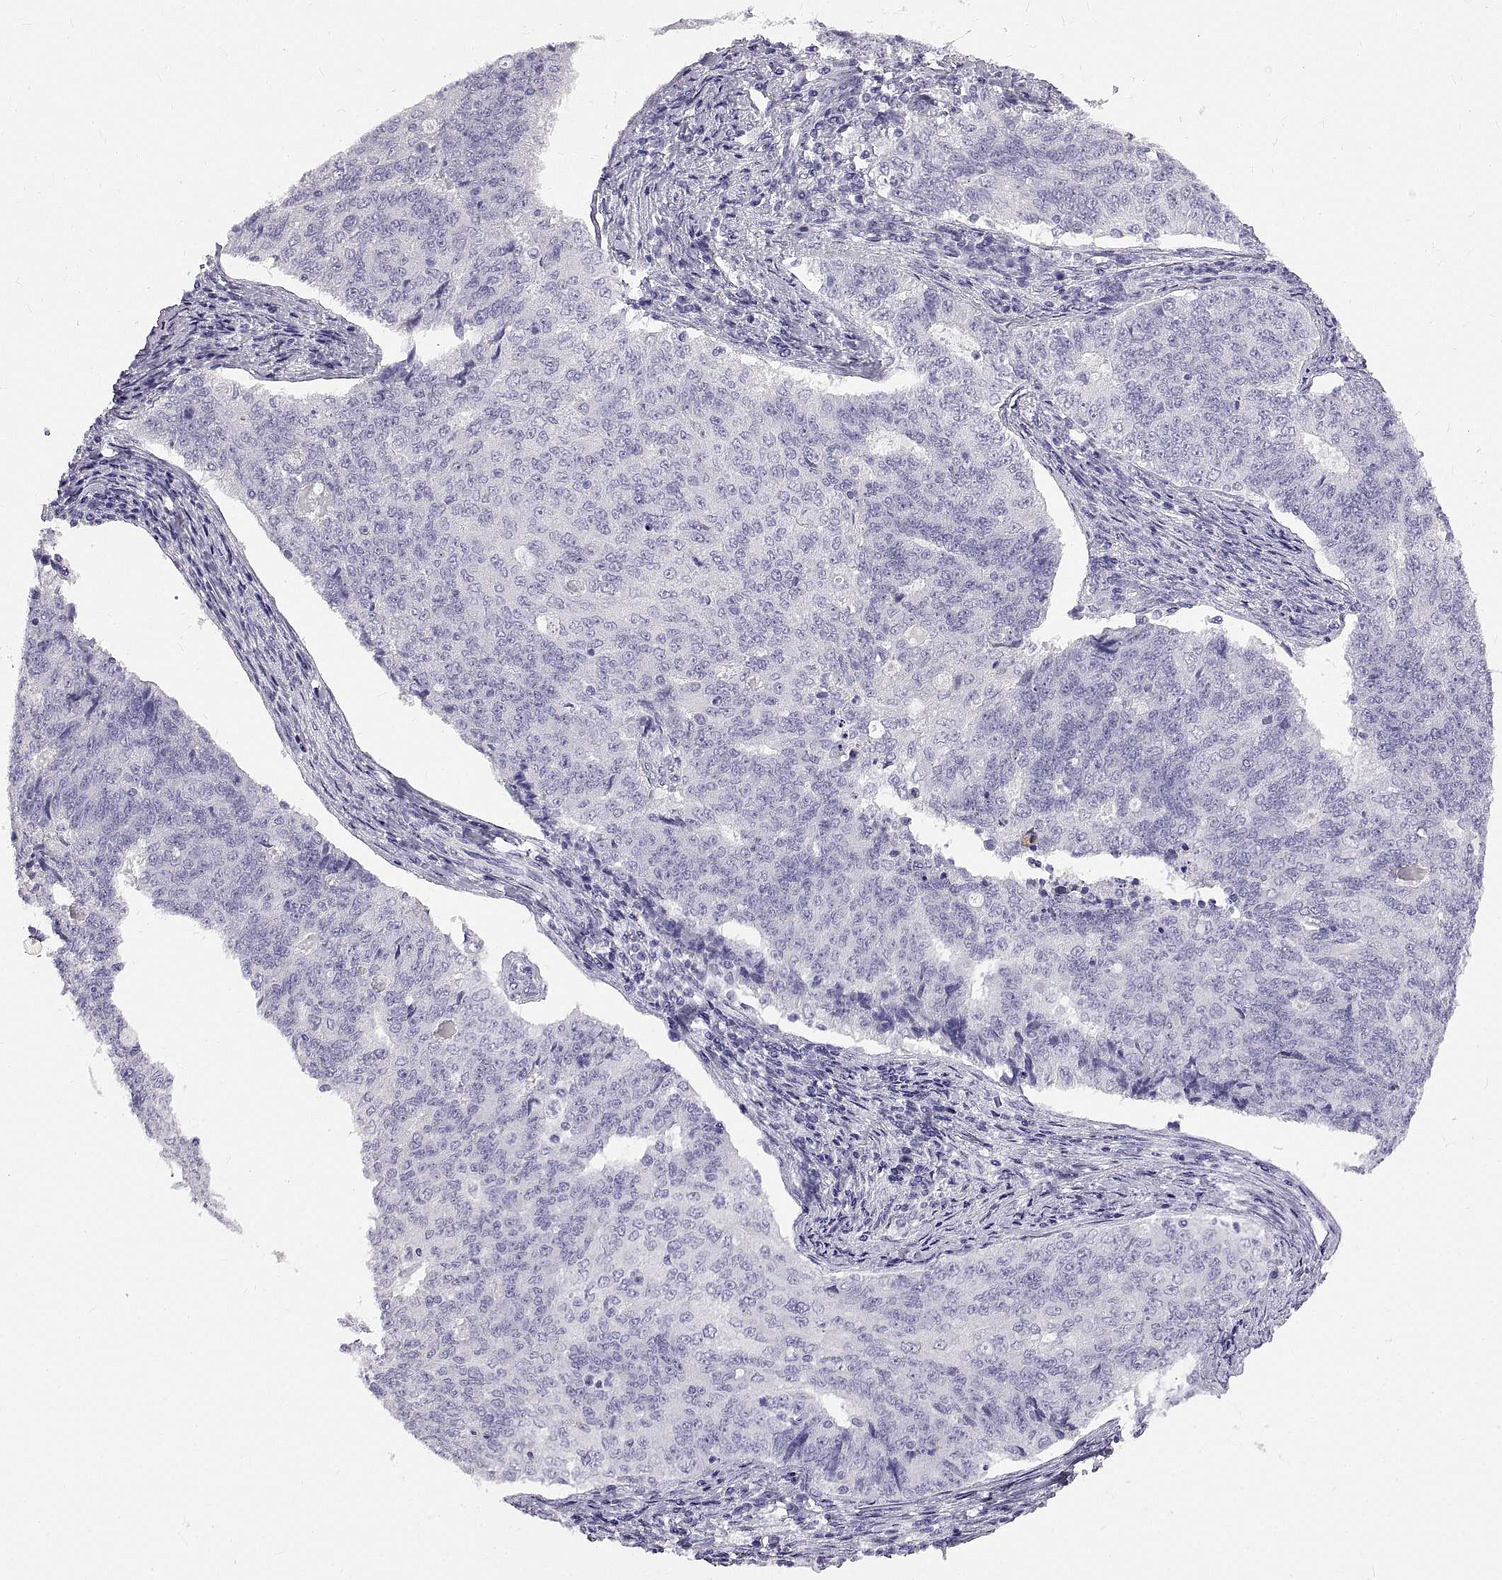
{"staining": {"intensity": "negative", "quantity": "none", "location": "none"}, "tissue": "endometrial cancer", "cell_type": "Tumor cells", "image_type": "cancer", "snomed": [{"axis": "morphology", "description": "Adenocarcinoma, NOS"}, {"axis": "topography", "description": "Endometrium"}], "caption": "Protein analysis of endometrial cancer (adenocarcinoma) demonstrates no significant expression in tumor cells.", "gene": "WFDC8", "patient": {"sex": "female", "age": 43}}